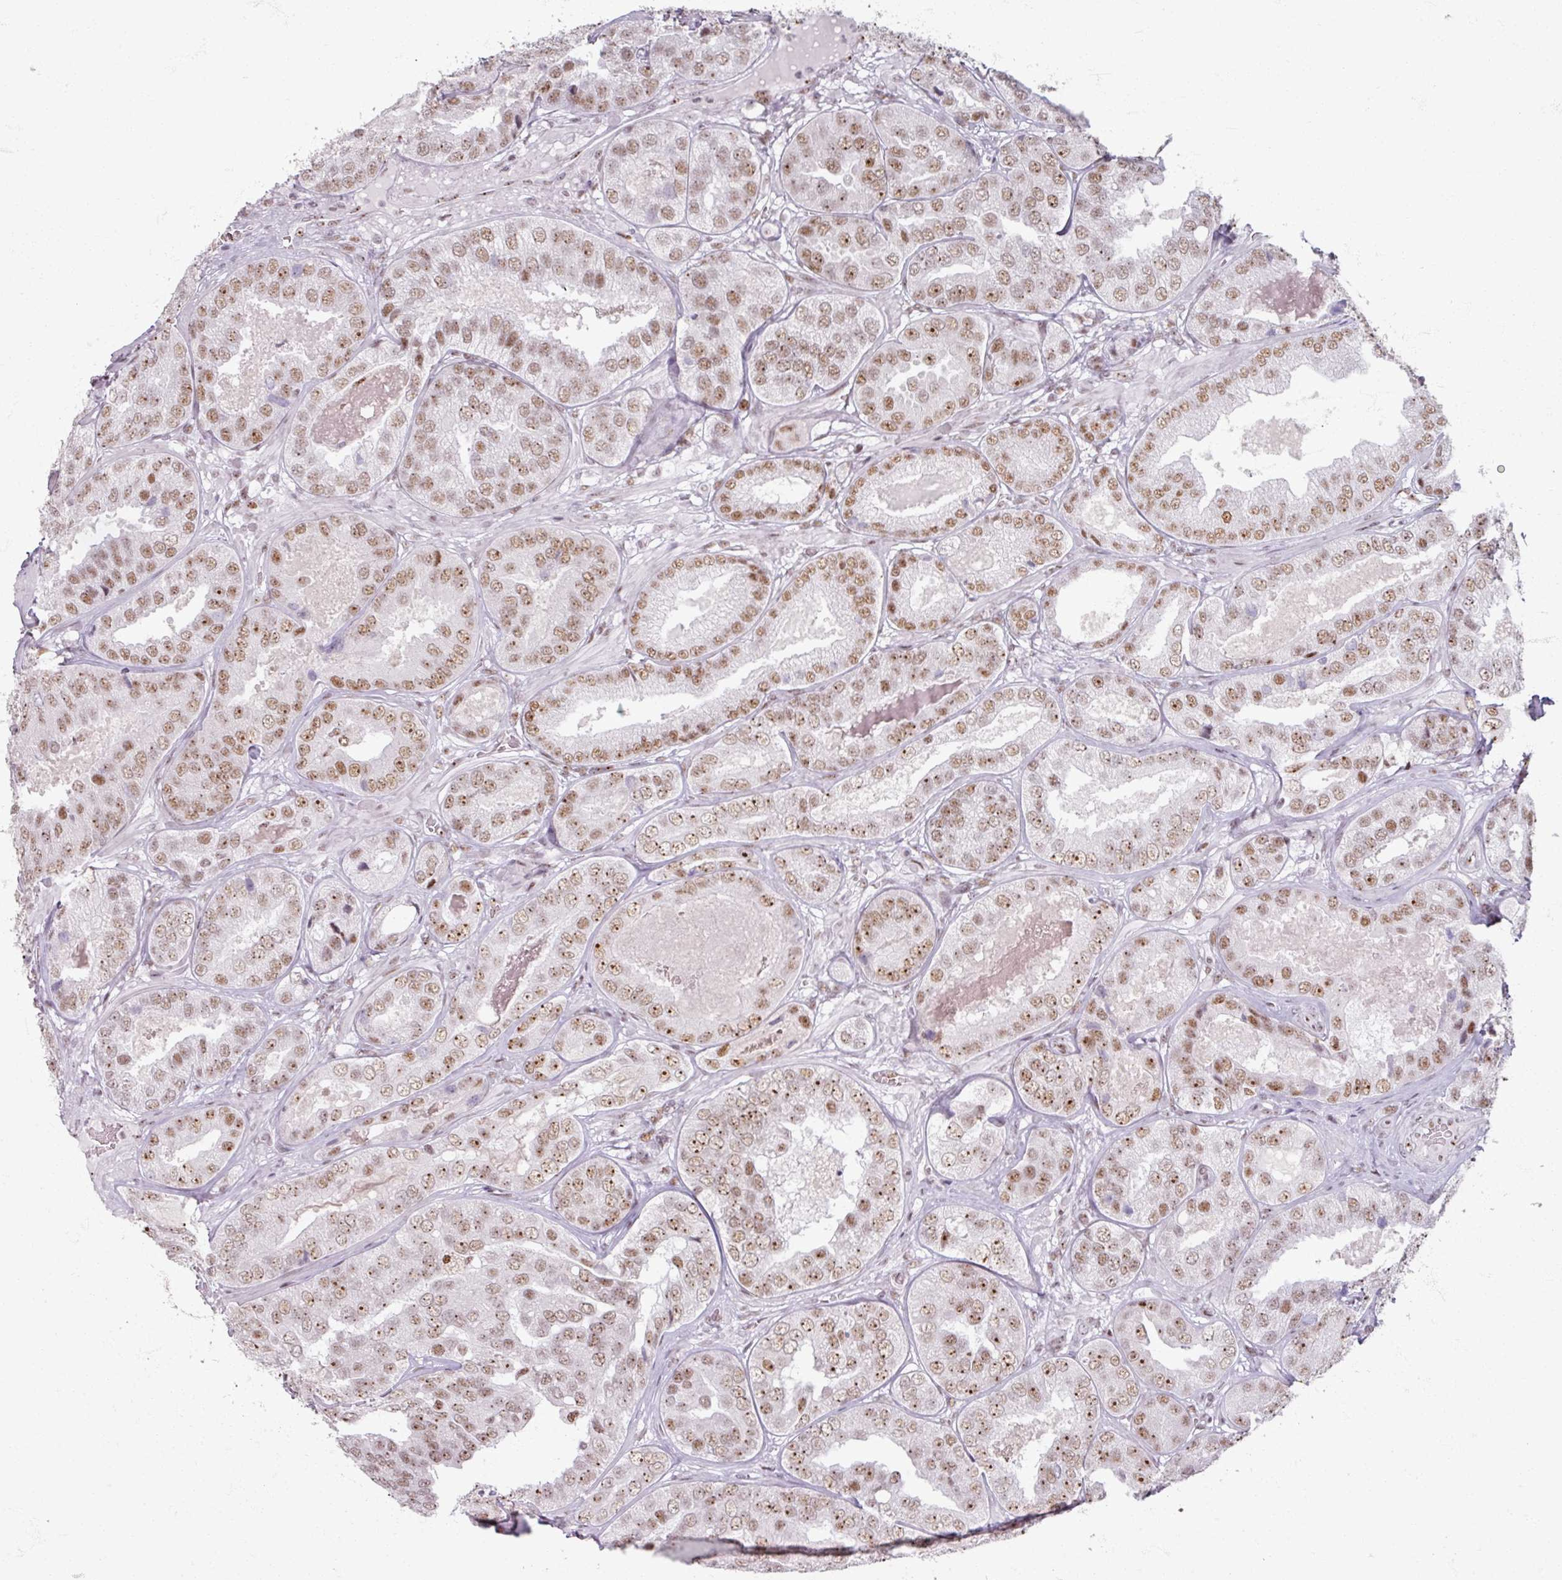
{"staining": {"intensity": "moderate", "quantity": ">75%", "location": "nuclear"}, "tissue": "prostate cancer", "cell_type": "Tumor cells", "image_type": "cancer", "snomed": [{"axis": "morphology", "description": "Adenocarcinoma, High grade"}, {"axis": "topography", "description": "Prostate"}], "caption": "Prostate high-grade adenocarcinoma tissue shows moderate nuclear positivity in about >75% of tumor cells, visualized by immunohistochemistry.", "gene": "ADAR", "patient": {"sex": "male", "age": 63}}